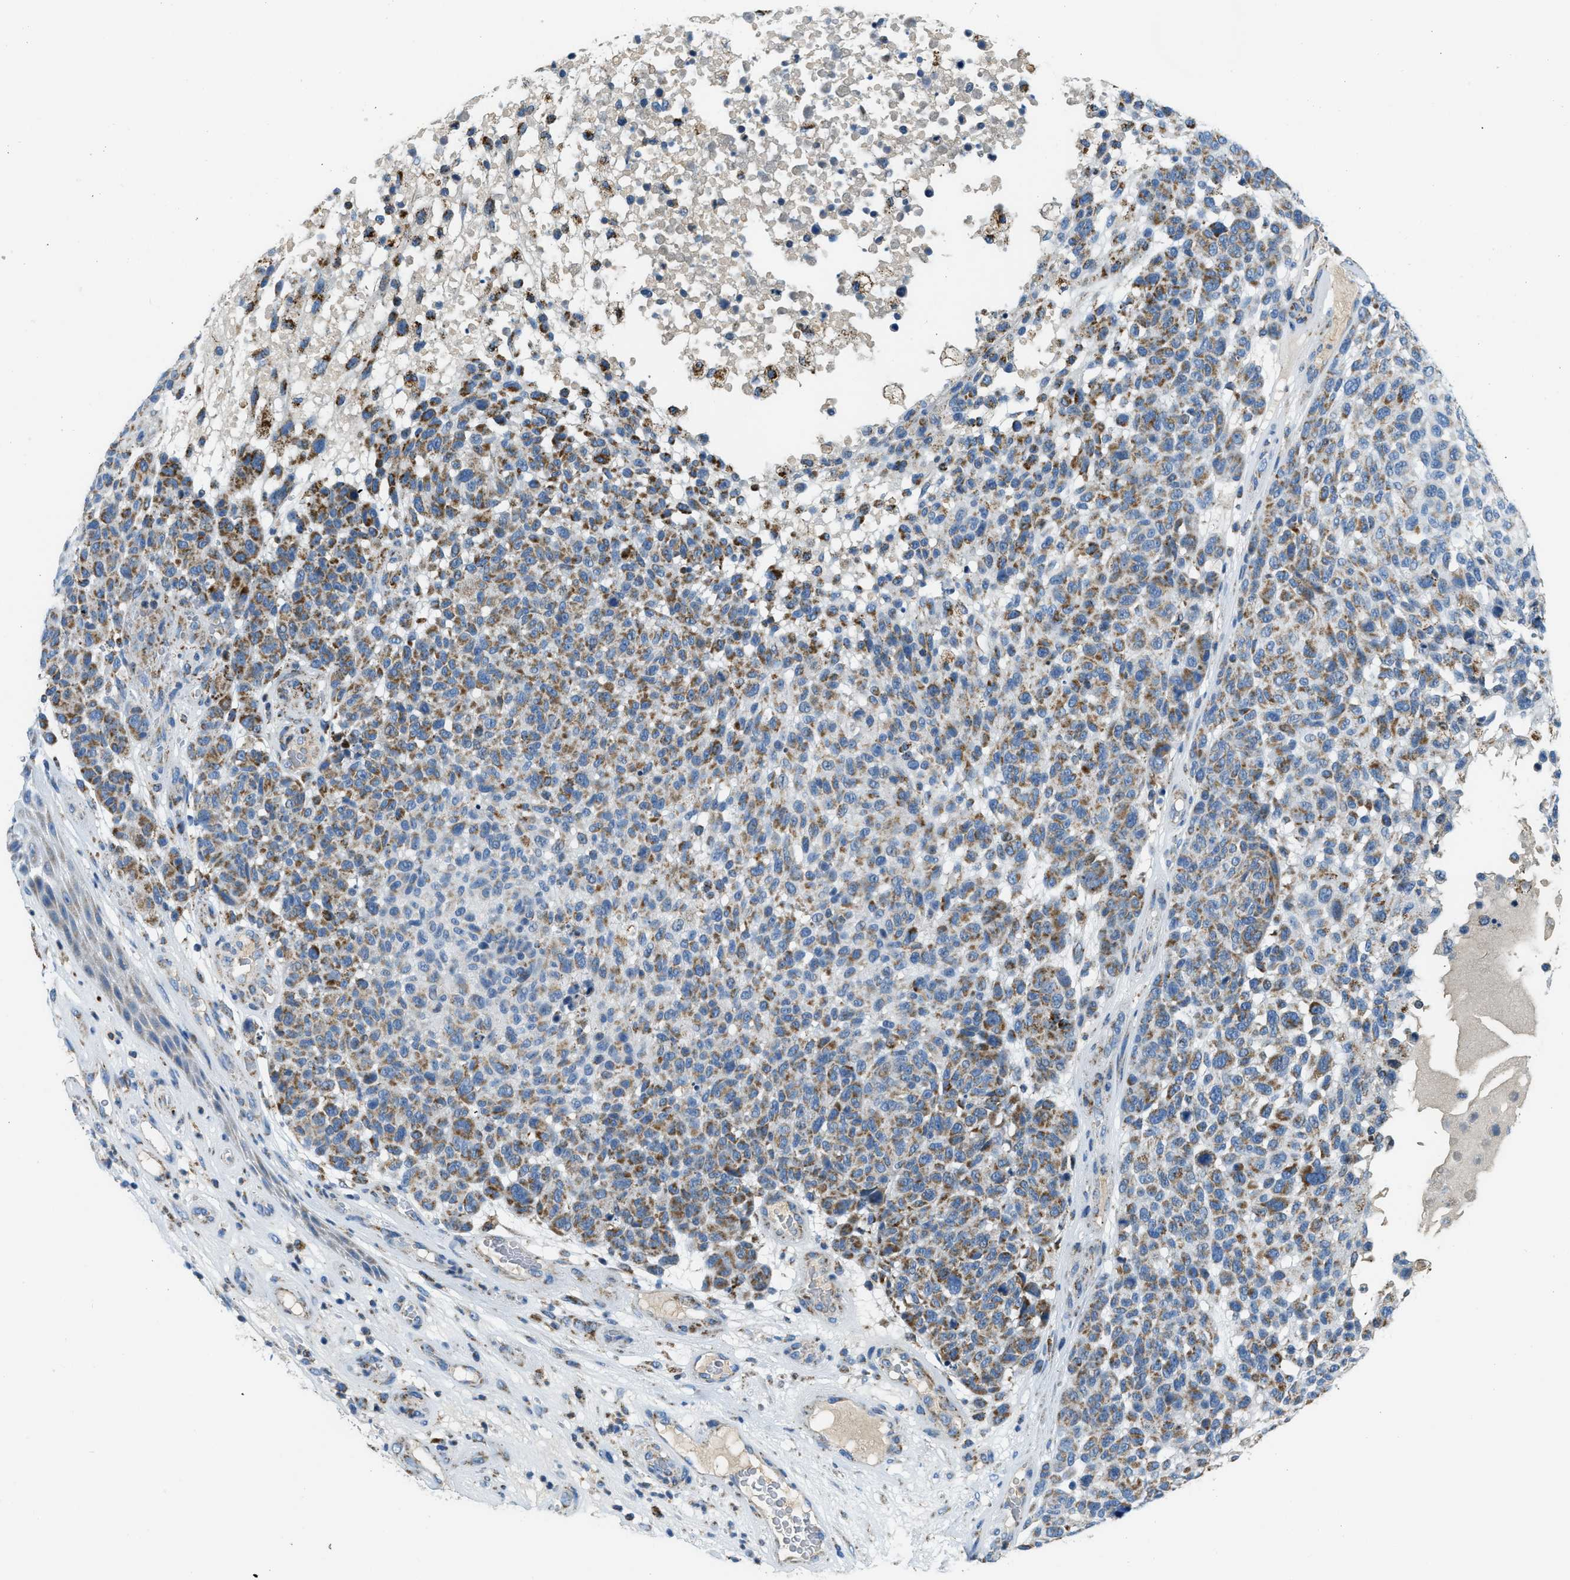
{"staining": {"intensity": "moderate", "quantity": ">75%", "location": "cytoplasmic/membranous"}, "tissue": "melanoma", "cell_type": "Tumor cells", "image_type": "cancer", "snomed": [{"axis": "morphology", "description": "Malignant melanoma, NOS"}, {"axis": "topography", "description": "Skin"}], "caption": "DAB (3,3'-diaminobenzidine) immunohistochemical staining of human melanoma reveals moderate cytoplasmic/membranous protein expression in approximately >75% of tumor cells.", "gene": "ACADVL", "patient": {"sex": "male", "age": 59}}